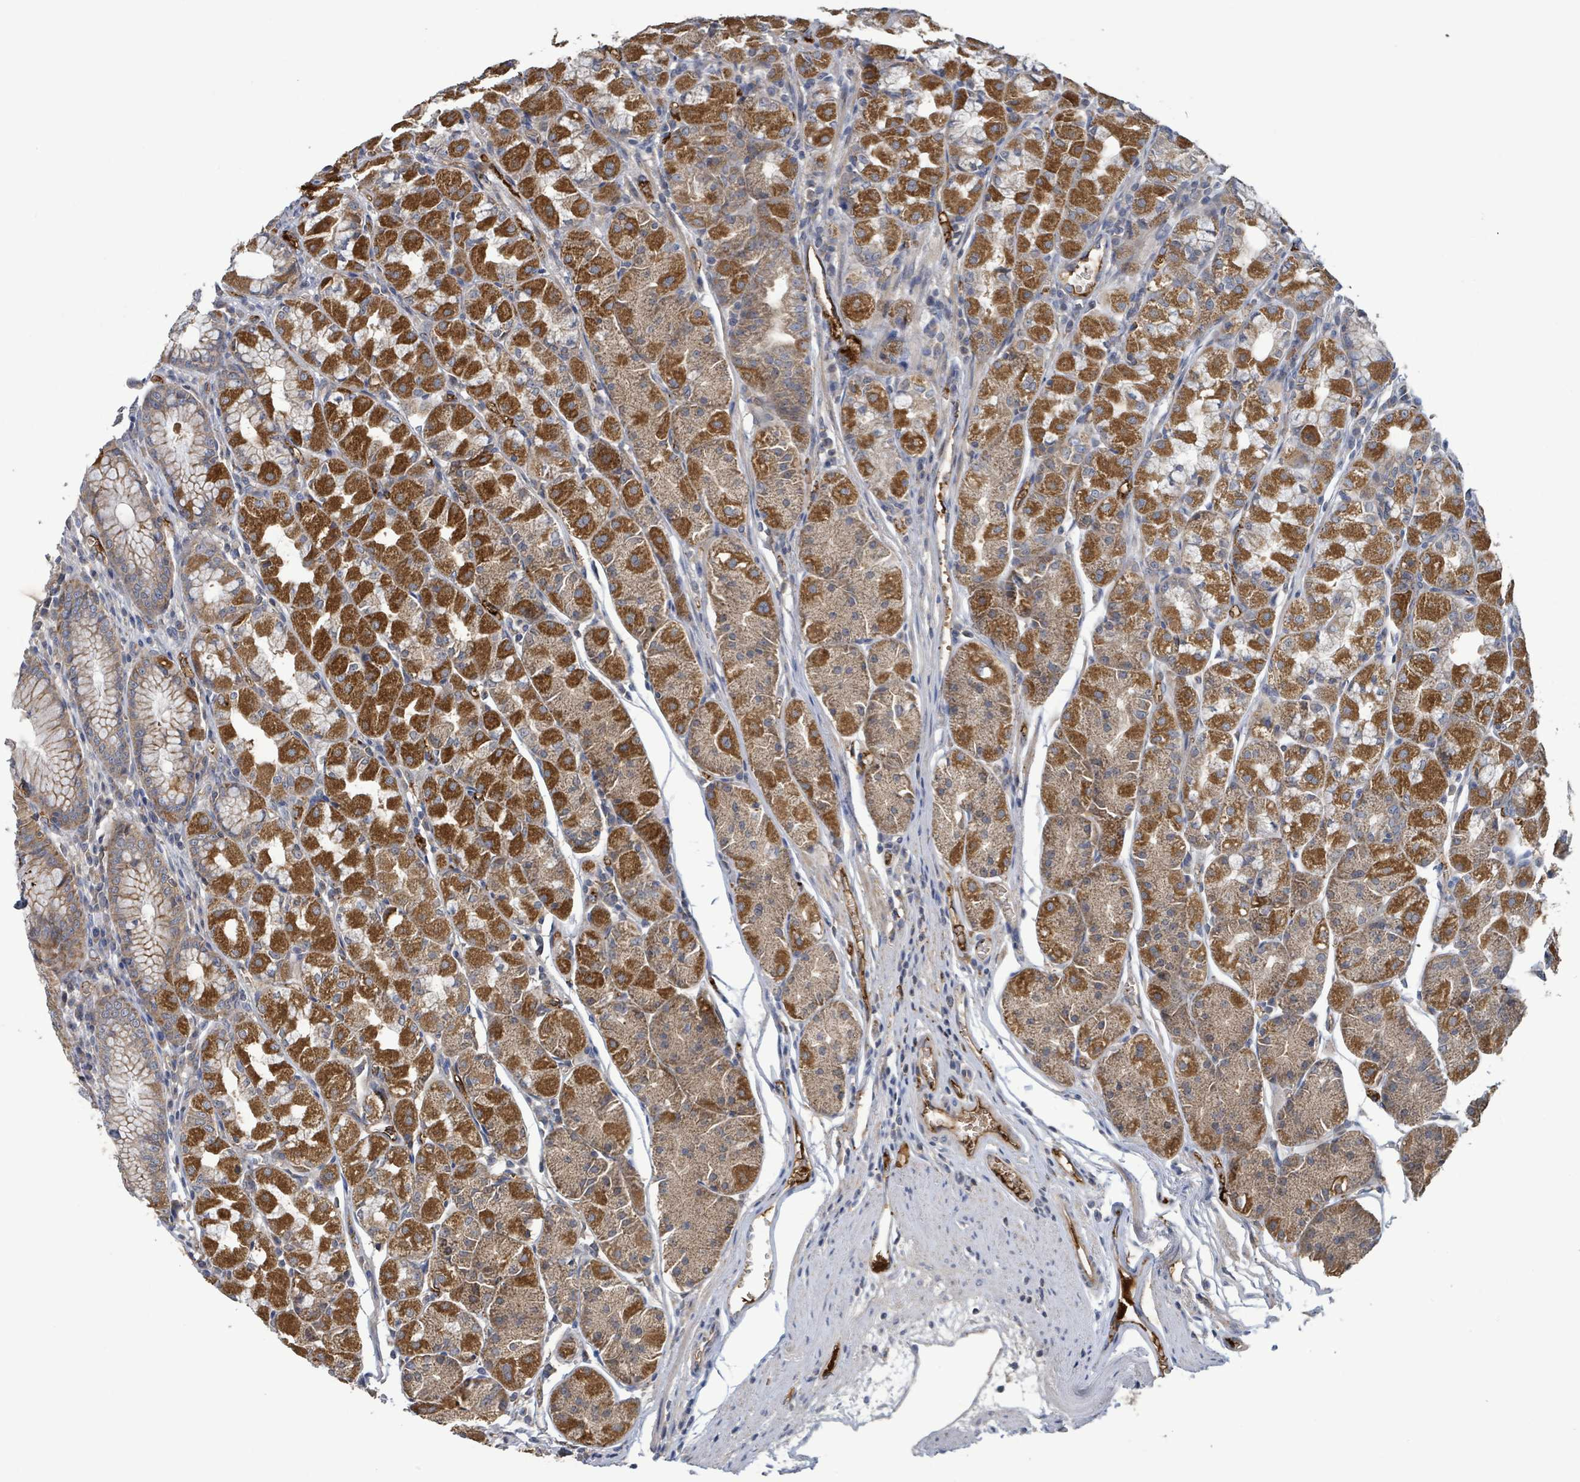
{"staining": {"intensity": "strong", "quantity": "25%-75%", "location": "cytoplasmic/membranous"}, "tissue": "stomach", "cell_type": "Glandular cells", "image_type": "normal", "snomed": [{"axis": "morphology", "description": "Normal tissue, NOS"}, {"axis": "topography", "description": "Stomach"}], "caption": "Stomach was stained to show a protein in brown. There is high levels of strong cytoplasmic/membranous expression in about 25%-75% of glandular cells.", "gene": "PLAAT1", "patient": {"sex": "male", "age": 55}}